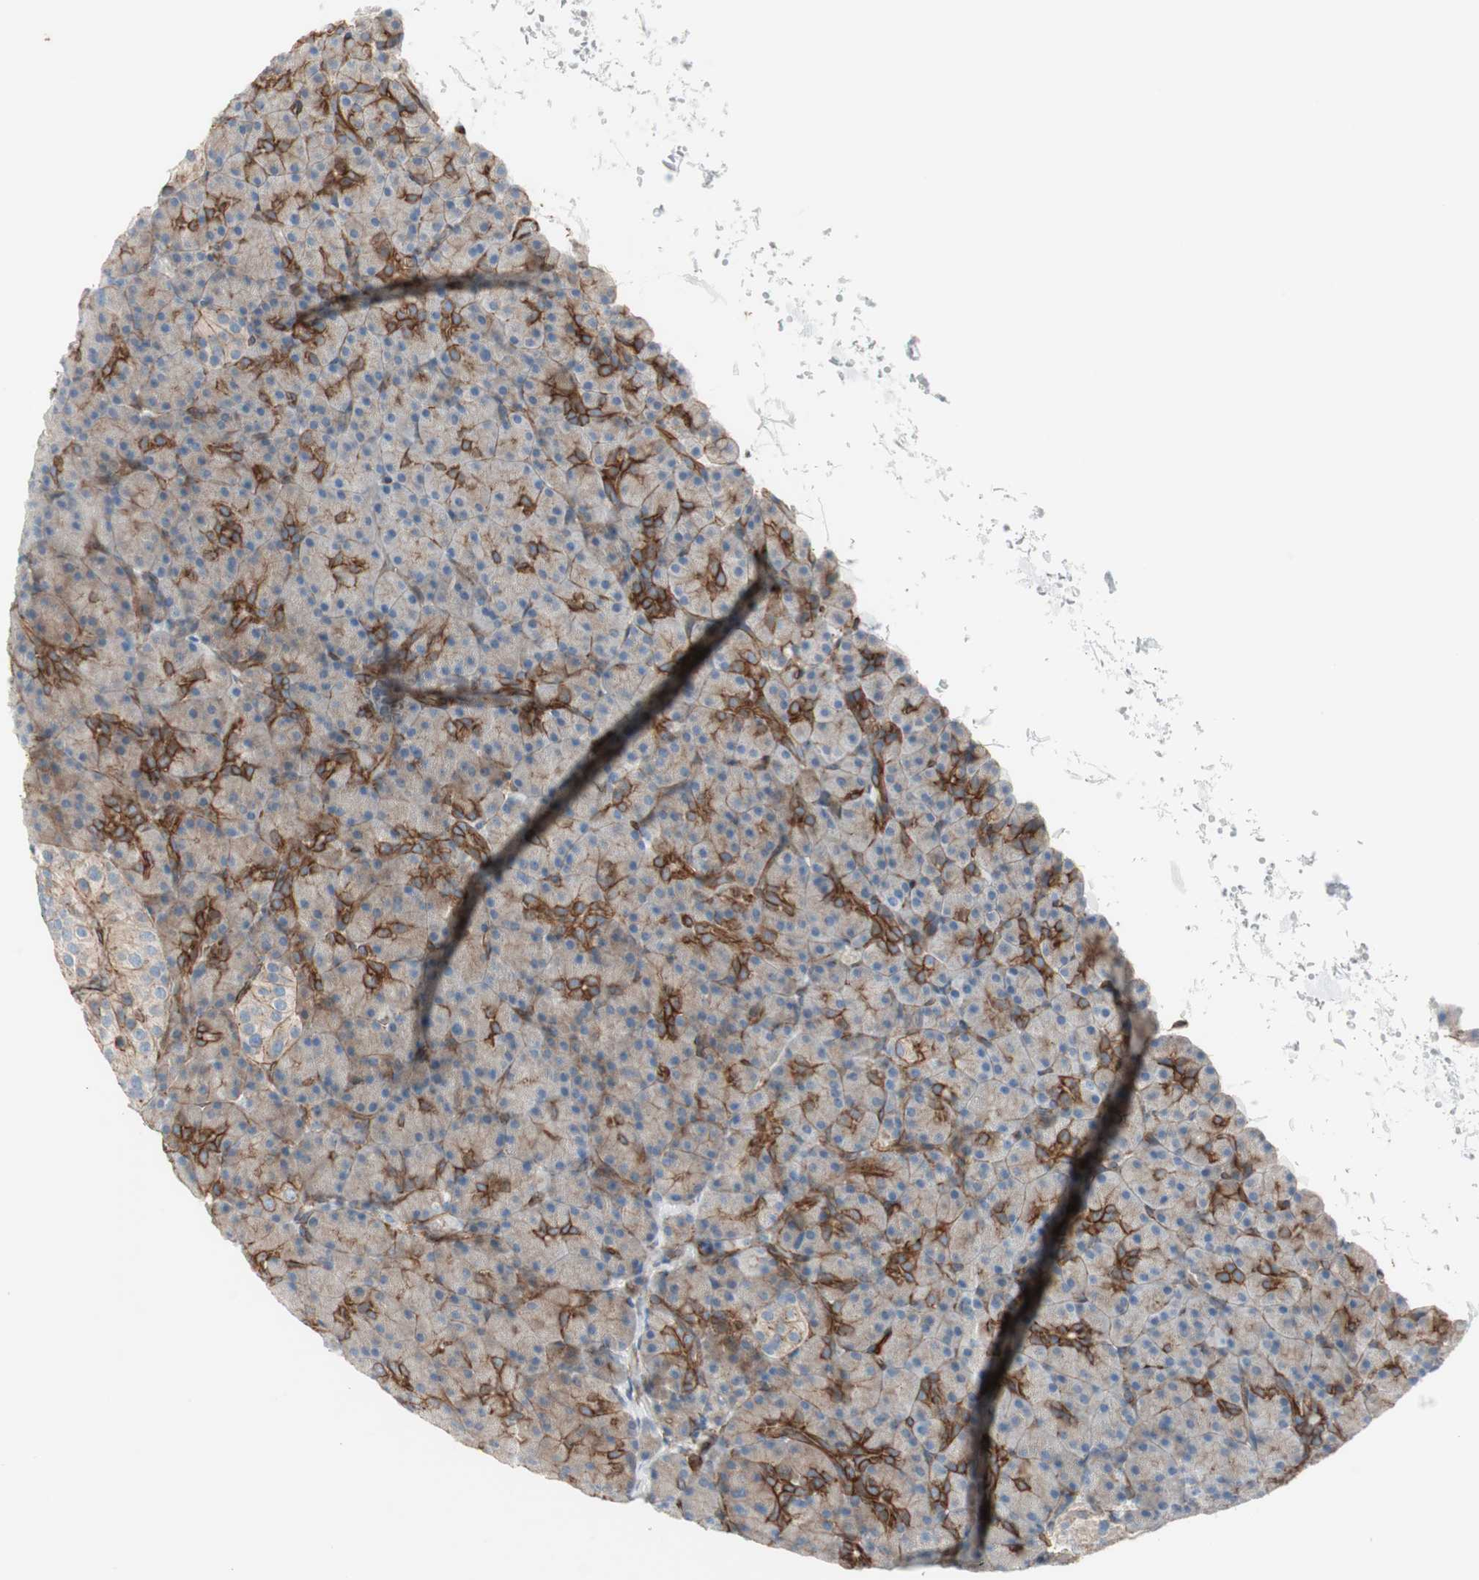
{"staining": {"intensity": "moderate", "quantity": ">75%", "location": "cytoplasmic/membranous"}, "tissue": "pancreas", "cell_type": "Exocrine glandular cells", "image_type": "normal", "snomed": [{"axis": "morphology", "description": "Normal tissue, NOS"}, {"axis": "topography", "description": "Pancreas"}], "caption": "IHC photomicrograph of benign pancreas stained for a protein (brown), which exhibits medium levels of moderate cytoplasmic/membranous positivity in about >75% of exocrine glandular cells.", "gene": "TCTA", "patient": {"sex": "female", "age": 43}}